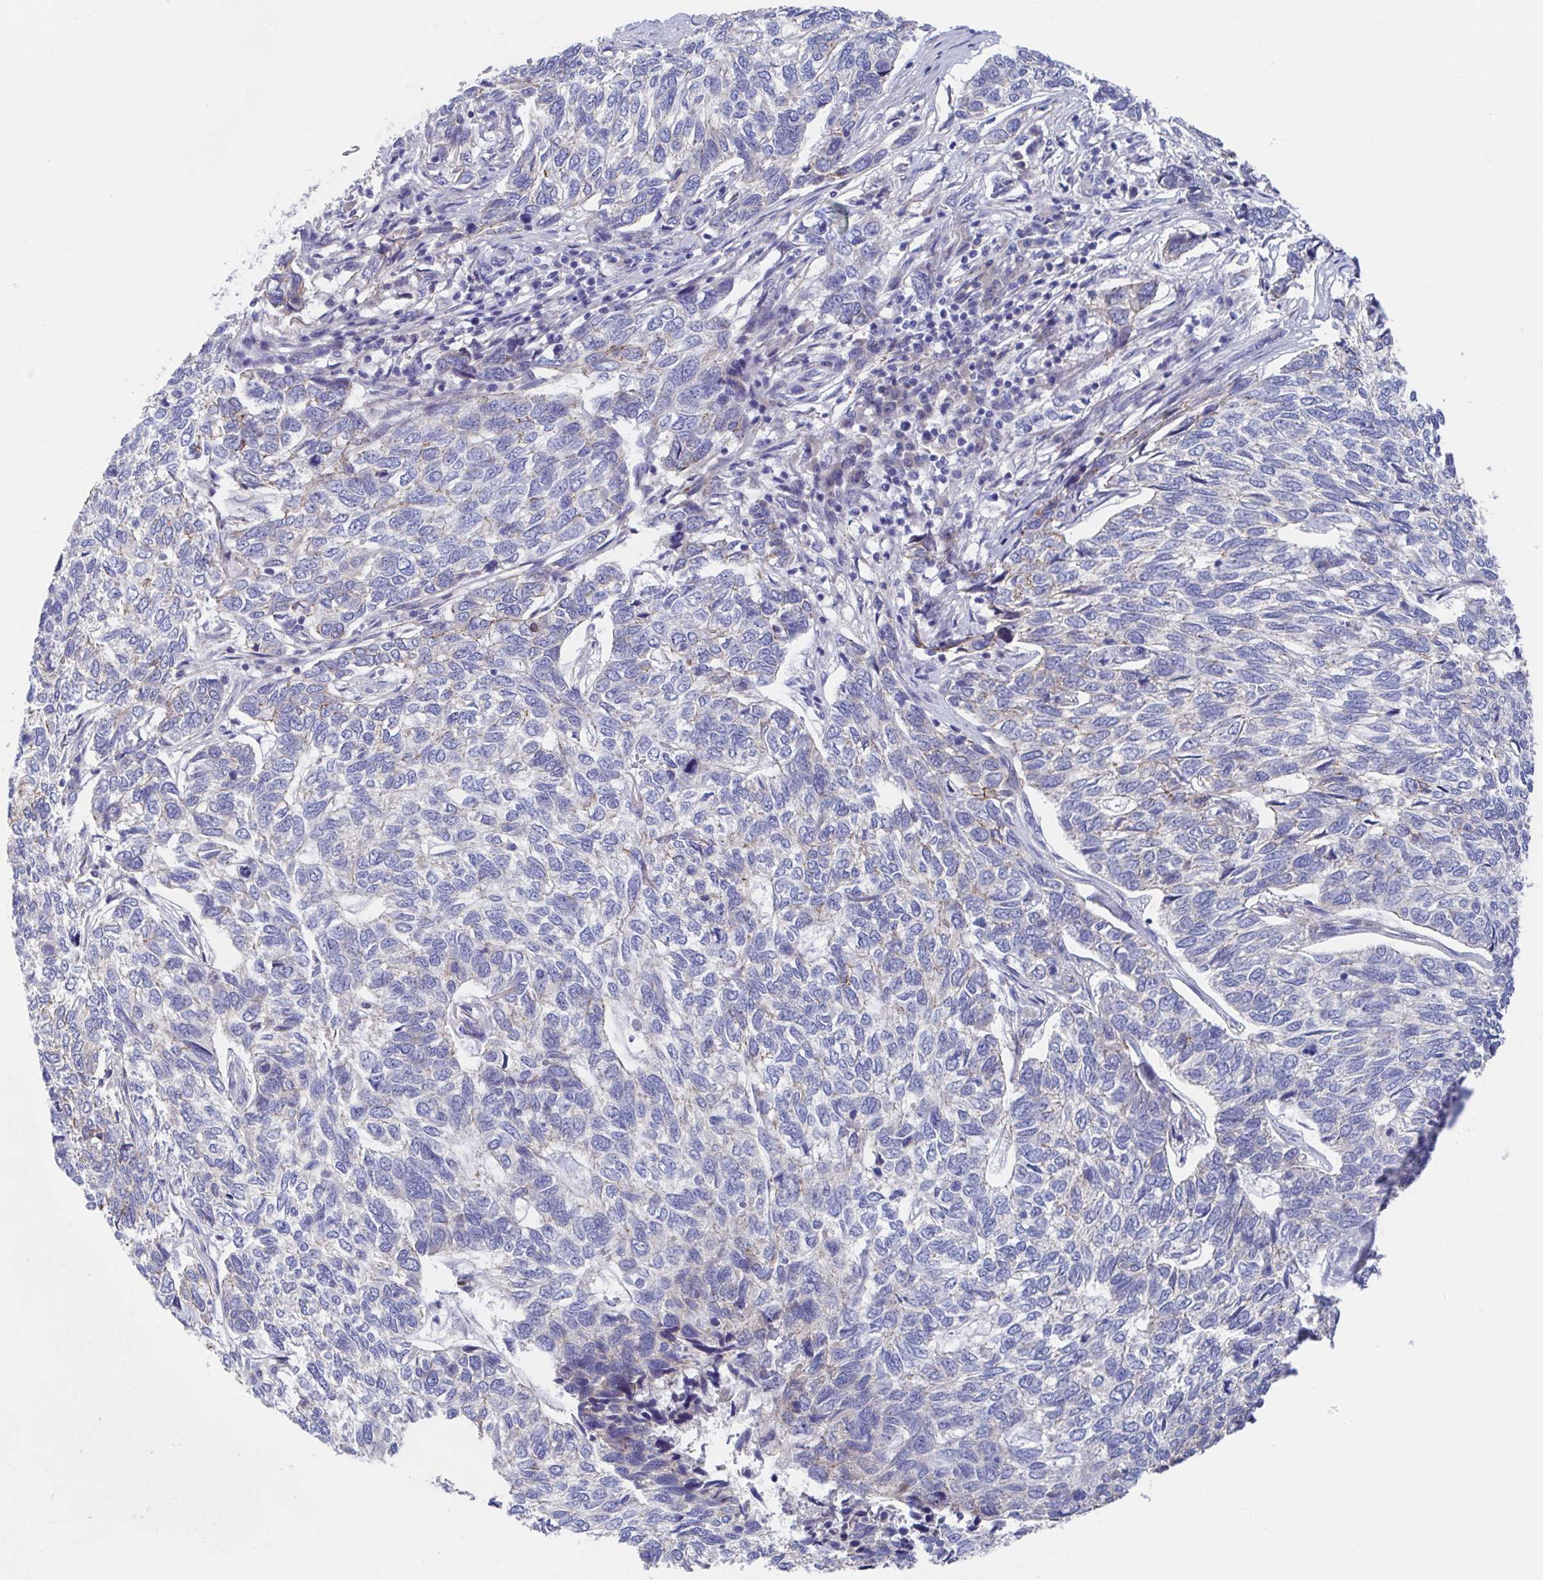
{"staining": {"intensity": "negative", "quantity": "none", "location": "none"}, "tissue": "skin cancer", "cell_type": "Tumor cells", "image_type": "cancer", "snomed": [{"axis": "morphology", "description": "Basal cell carcinoma"}, {"axis": "topography", "description": "Skin"}], "caption": "IHC photomicrograph of neoplastic tissue: skin basal cell carcinoma stained with DAB reveals no significant protein expression in tumor cells.", "gene": "CDH2", "patient": {"sex": "female", "age": 65}}